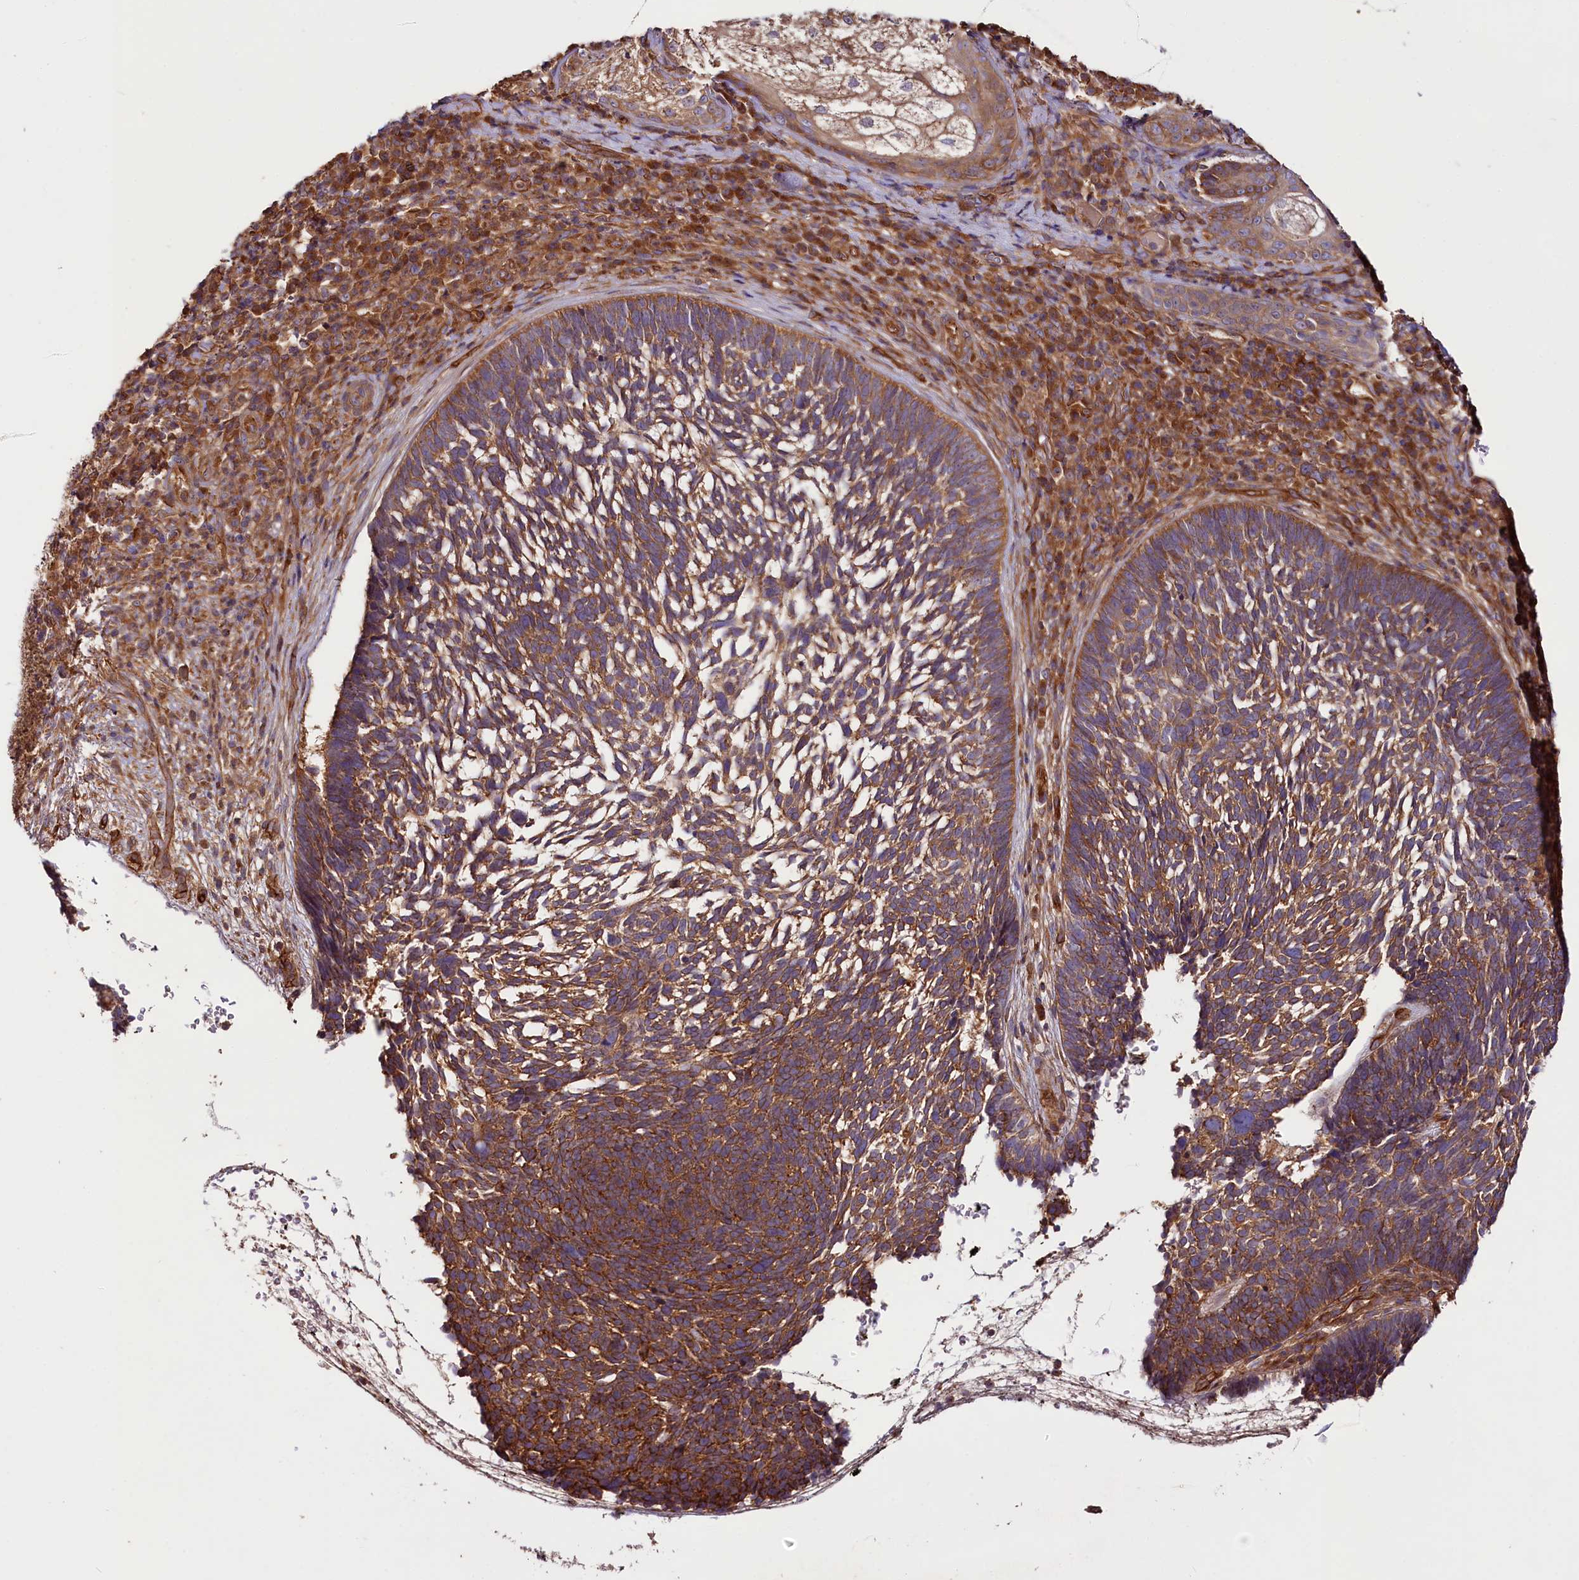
{"staining": {"intensity": "moderate", "quantity": ">75%", "location": "cytoplasmic/membranous"}, "tissue": "skin cancer", "cell_type": "Tumor cells", "image_type": "cancer", "snomed": [{"axis": "morphology", "description": "Basal cell carcinoma"}, {"axis": "topography", "description": "Skin"}], "caption": "Protein expression analysis of human skin cancer reveals moderate cytoplasmic/membranous expression in approximately >75% of tumor cells.", "gene": "CEP295", "patient": {"sex": "male", "age": 88}}